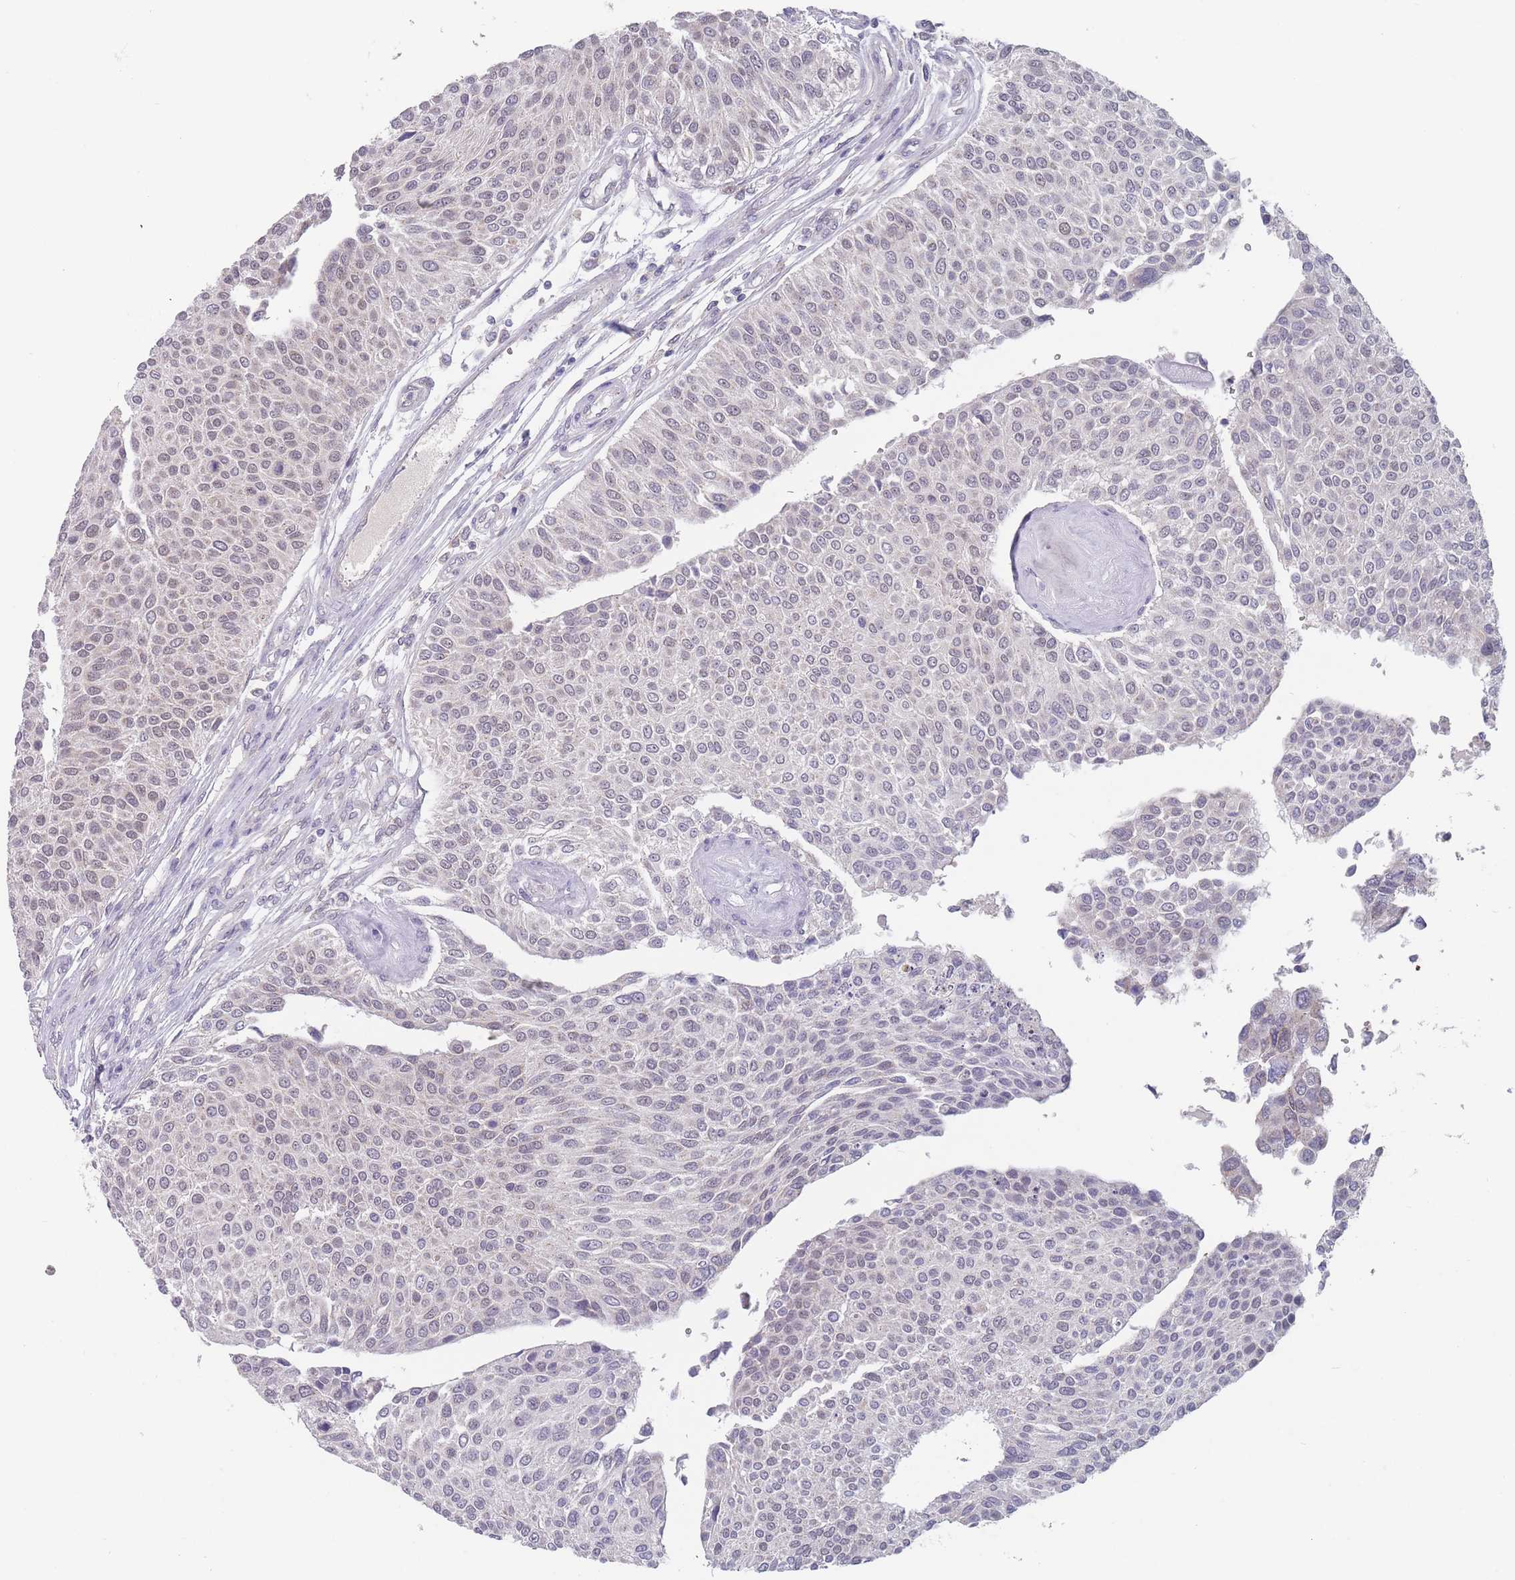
{"staining": {"intensity": "negative", "quantity": "none", "location": "none"}, "tissue": "urothelial cancer", "cell_type": "Tumor cells", "image_type": "cancer", "snomed": [{"axis": "morphology", "description": "Urothelial carcinoma, NOS"}, {"axis": "topography", "description": "Urinary bladder"}], "caption": "This photomicrograph is of transitional cell carcinoma stained with IHC to label a protein in brown with the nuclei are counter-stained blue. There is no staining in tumor cells.", "gene": "PEX7", "patient": {"sex": "male", "age": 55}}